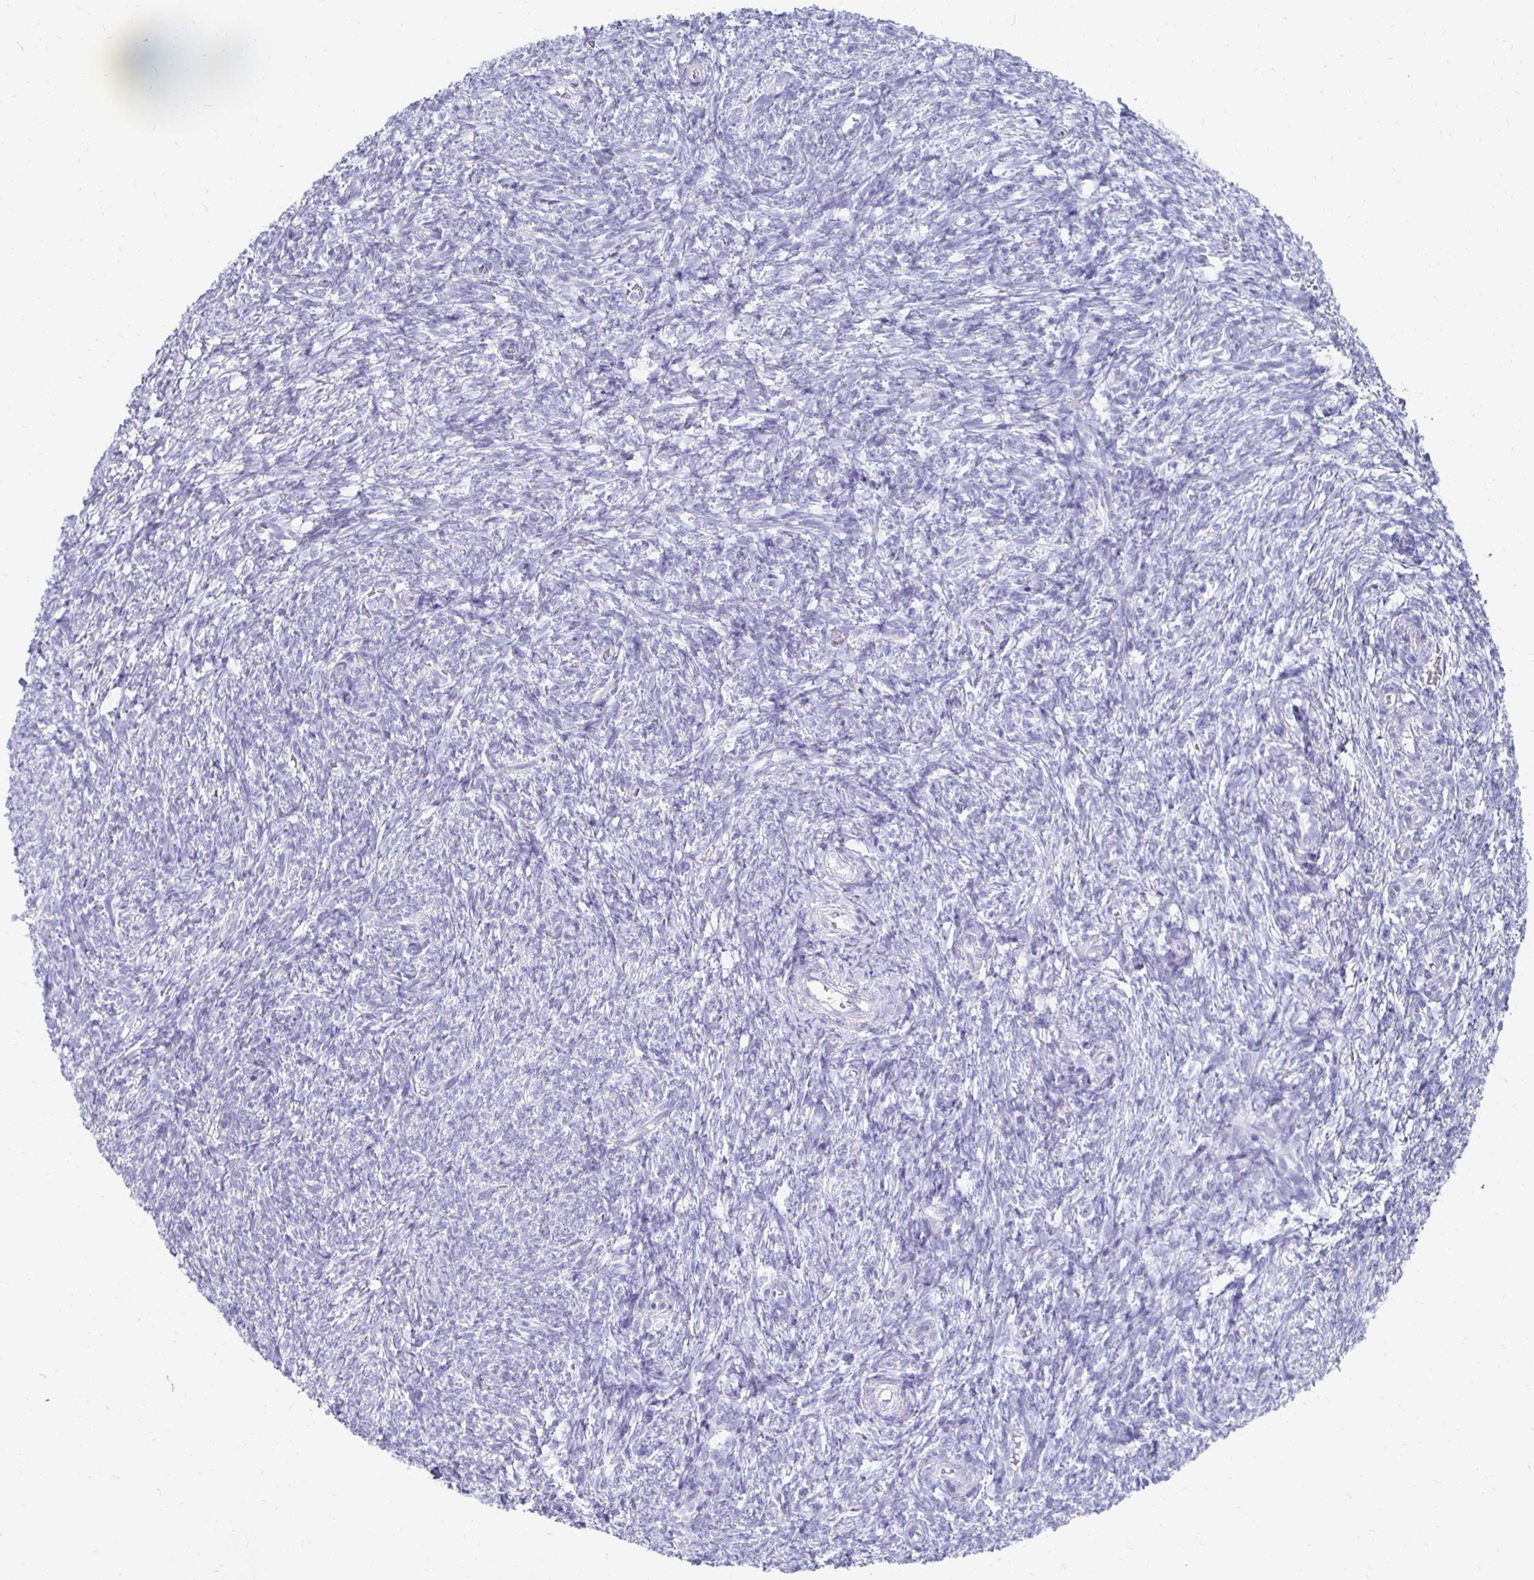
{"staining": {"intensity": "negative", "quantity": "none", "location": "none"}, "tissue": "ovary", "cell_type": "Follicle cells", "image_type": "normal", "snomed": [{"axis": "morphology", "description": "Normal tissue, NOS"}, {"axis": "topography", "description": "Ovary"}], "caption": "IHC photomicrograph of benign human ovary stained for a protein (brown), which exhibits no staining in follicle cells.", "gene": "SYCP3", "patient": {"sex": "female", "age": 39}}